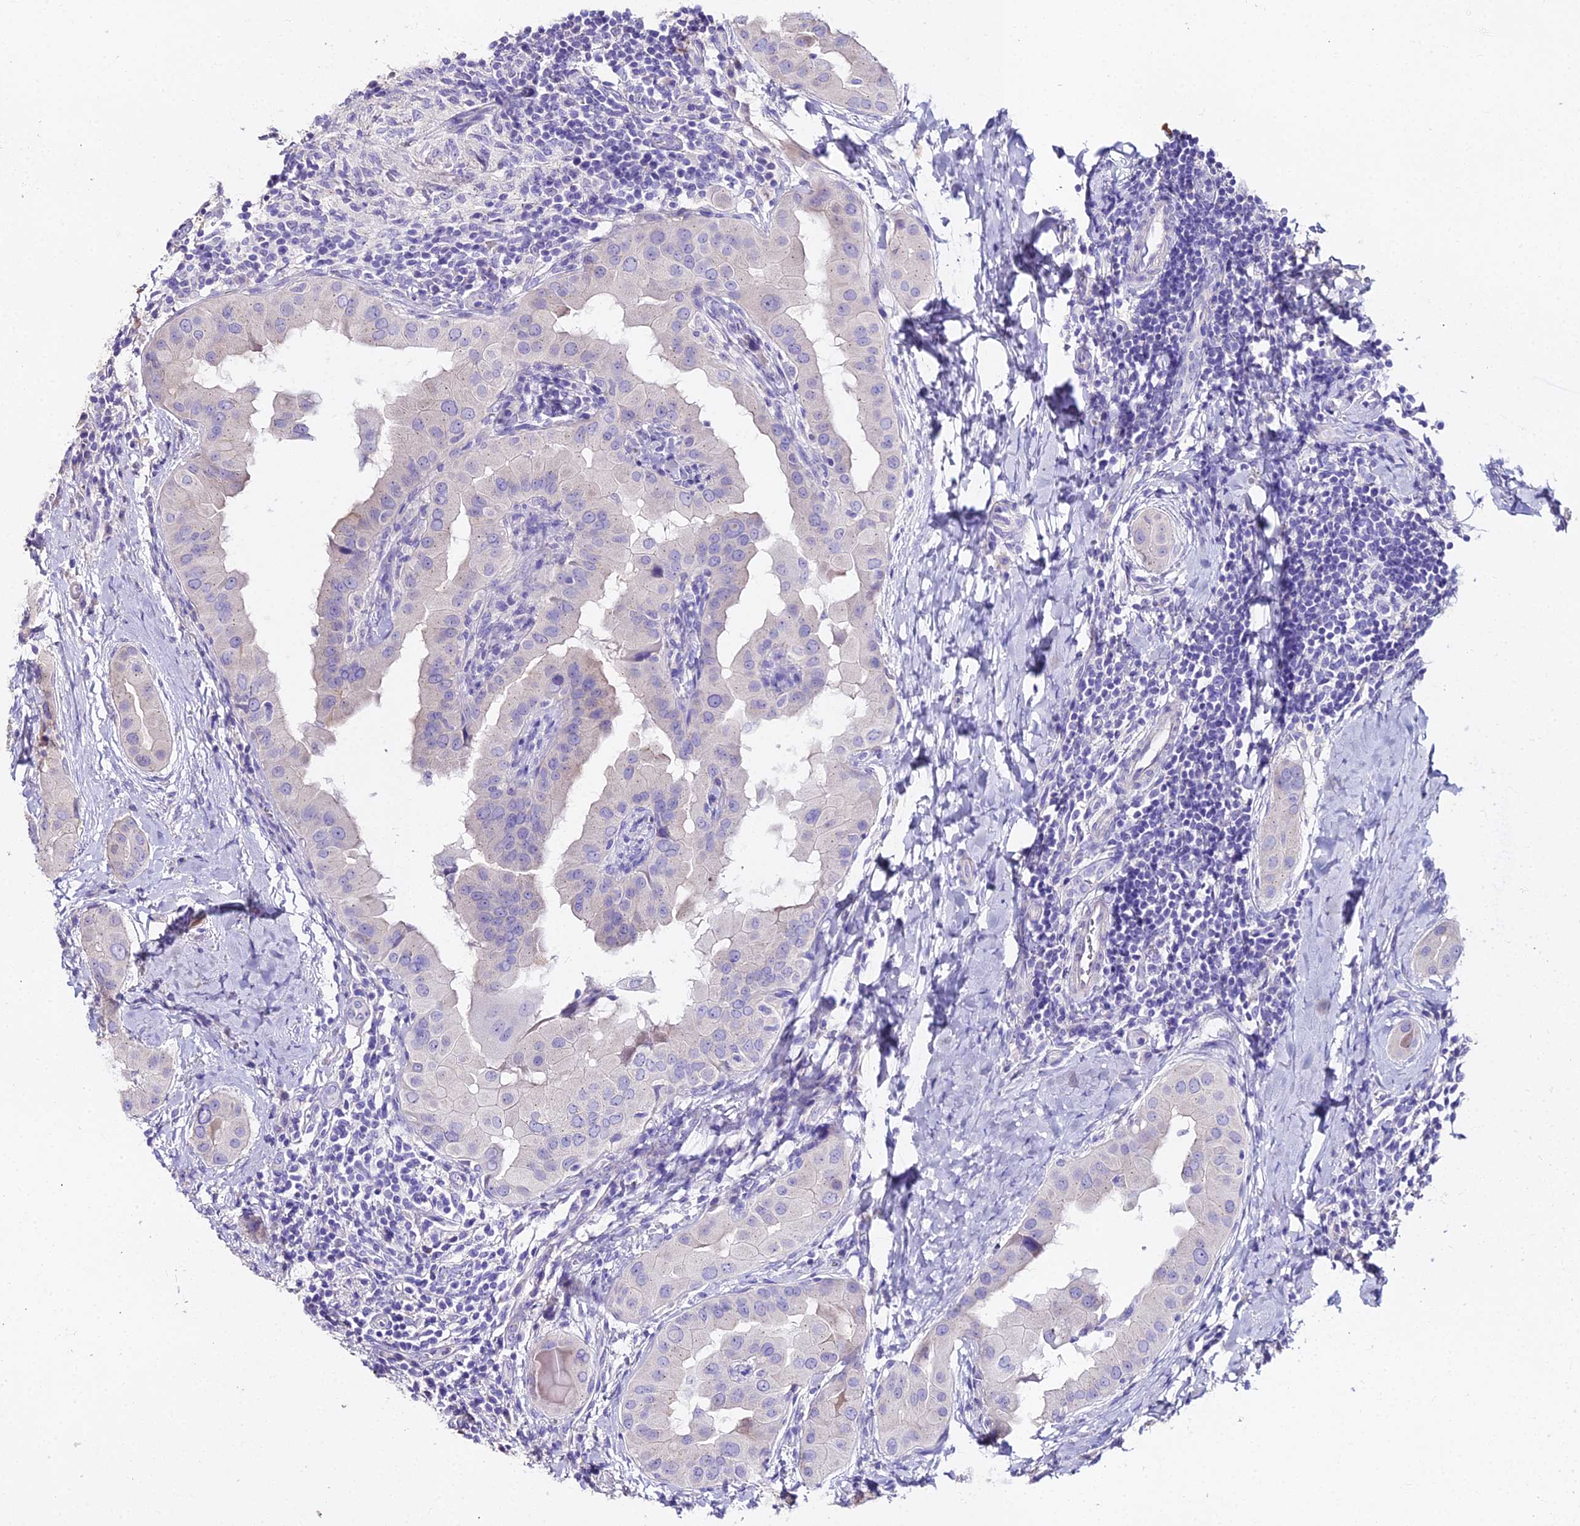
{"staining": {"intensity": "negative", "quantity": "none", "location": "none"}, "tissue": "thyroid cancer", "cell_type": "Tumor cells", "image_type": "cancer", "snomed": [{"axis": "morphology", "description": "Papillary adenocarcinoma, NOS"}, {"axis": "topography", "description": "Thyroid gland"}], "caption": "The image shows no staining of tumor cells in thyroid papillary adenocarcinoma. Brightfield microscopy of immunohistochemistry stained with DAB (brown) and hematoxylin (blue), captured at high magnification.", "gene": "GLYAT", "patient": {"sex": "male", "age": 33}}